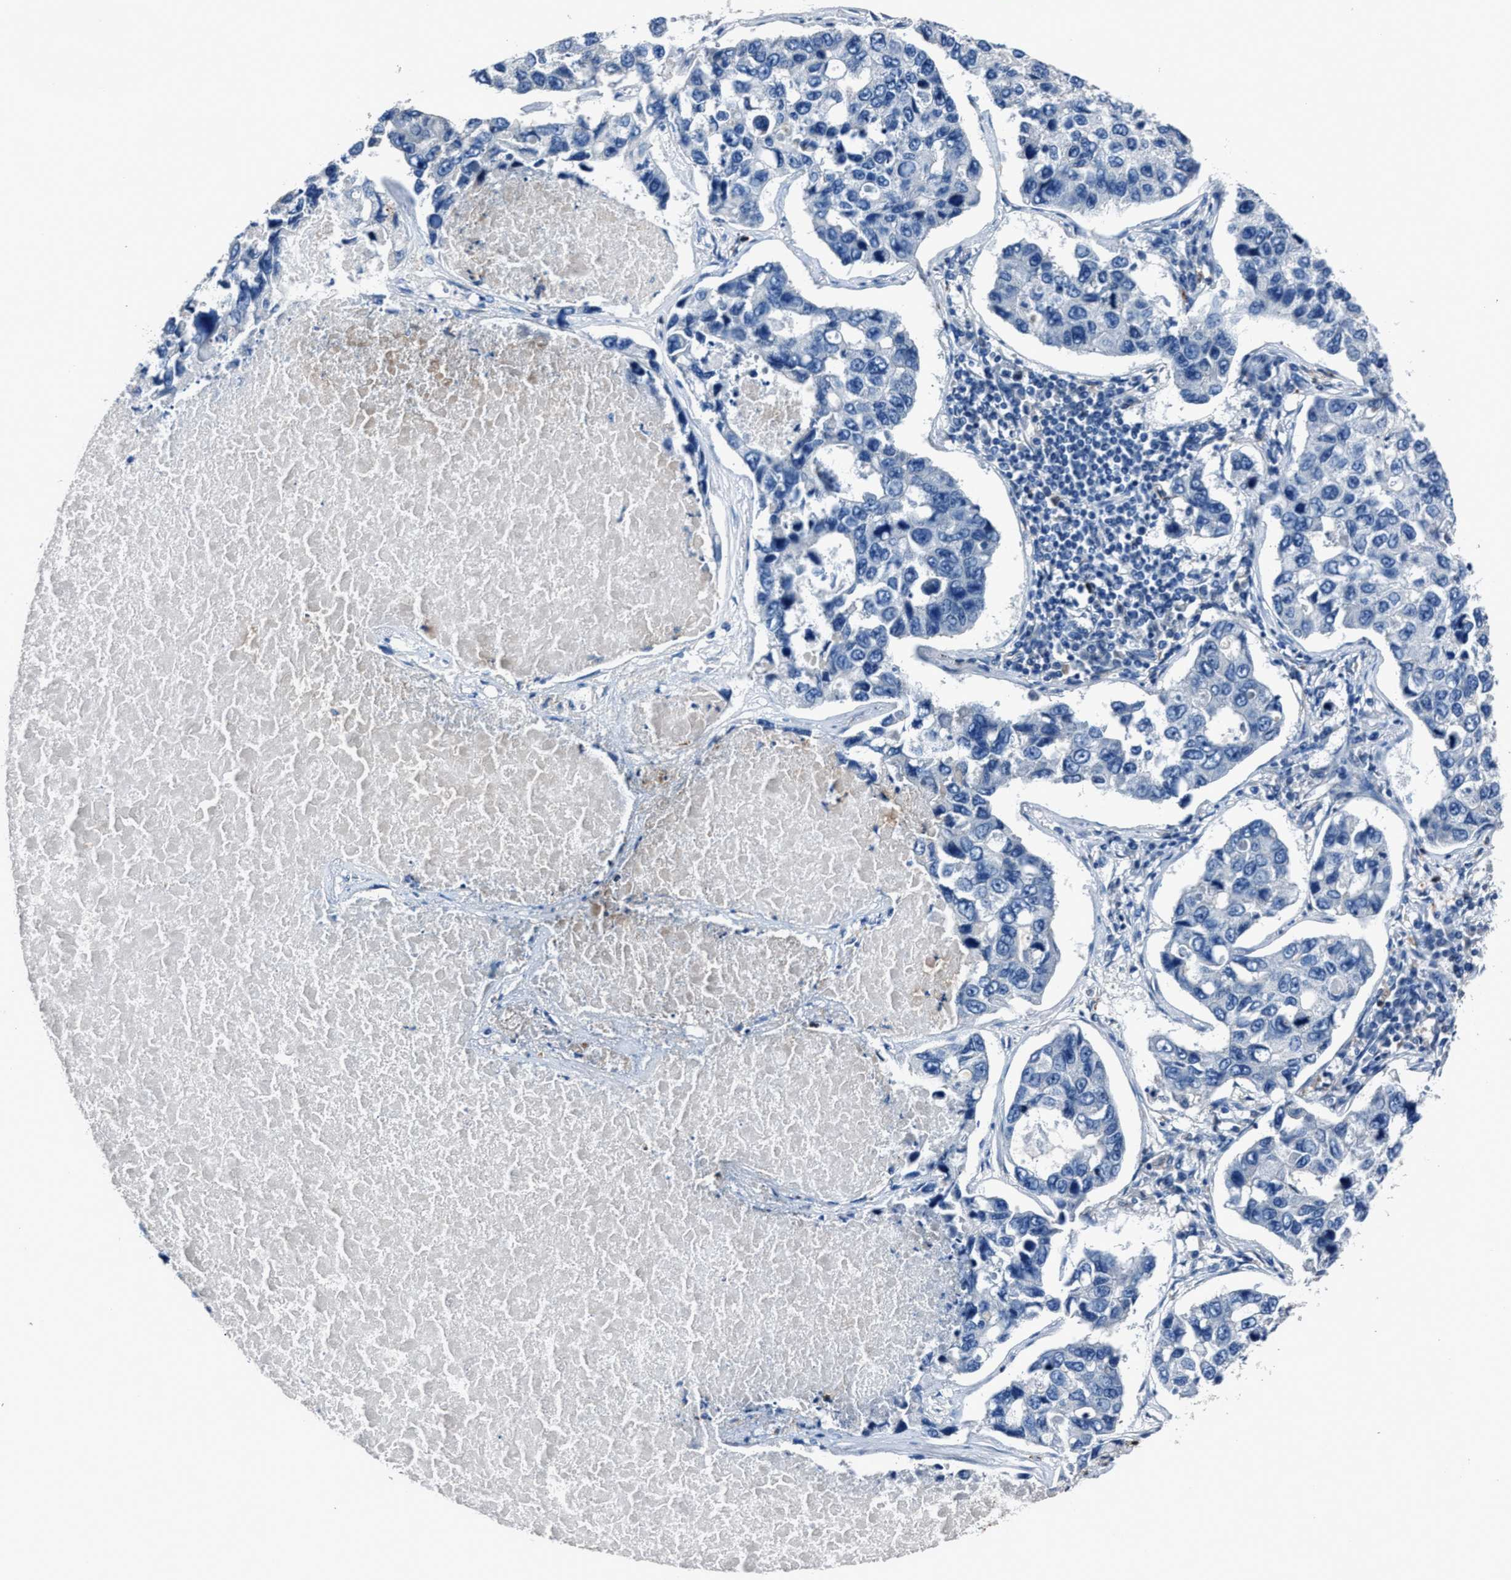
{"staining": {"intensity": "negative", "quantity": "none", "location": "none"}, "tissue": "lung cancer", "cell_type": "Tumor cells", "image_type": "cancer", "snomed": [{"axis": "morphology", "description": "Adenocarcinoma, NOS"}, {"axis": "topography", "description": "Lung"}], "caption": "Immunohistochemistry (IHC) micrograph of neoplastic tissue: adenocarcinoma (lung) stained with DAB (3,3'-diaminobenzidine) displays no significant protein positivity in tumor cells. (Immunohistochemistry (IHC), brightfield microscopy, high magnification).", "gene": "FGL2", "patient": {"sex": "male", "age": 64}}